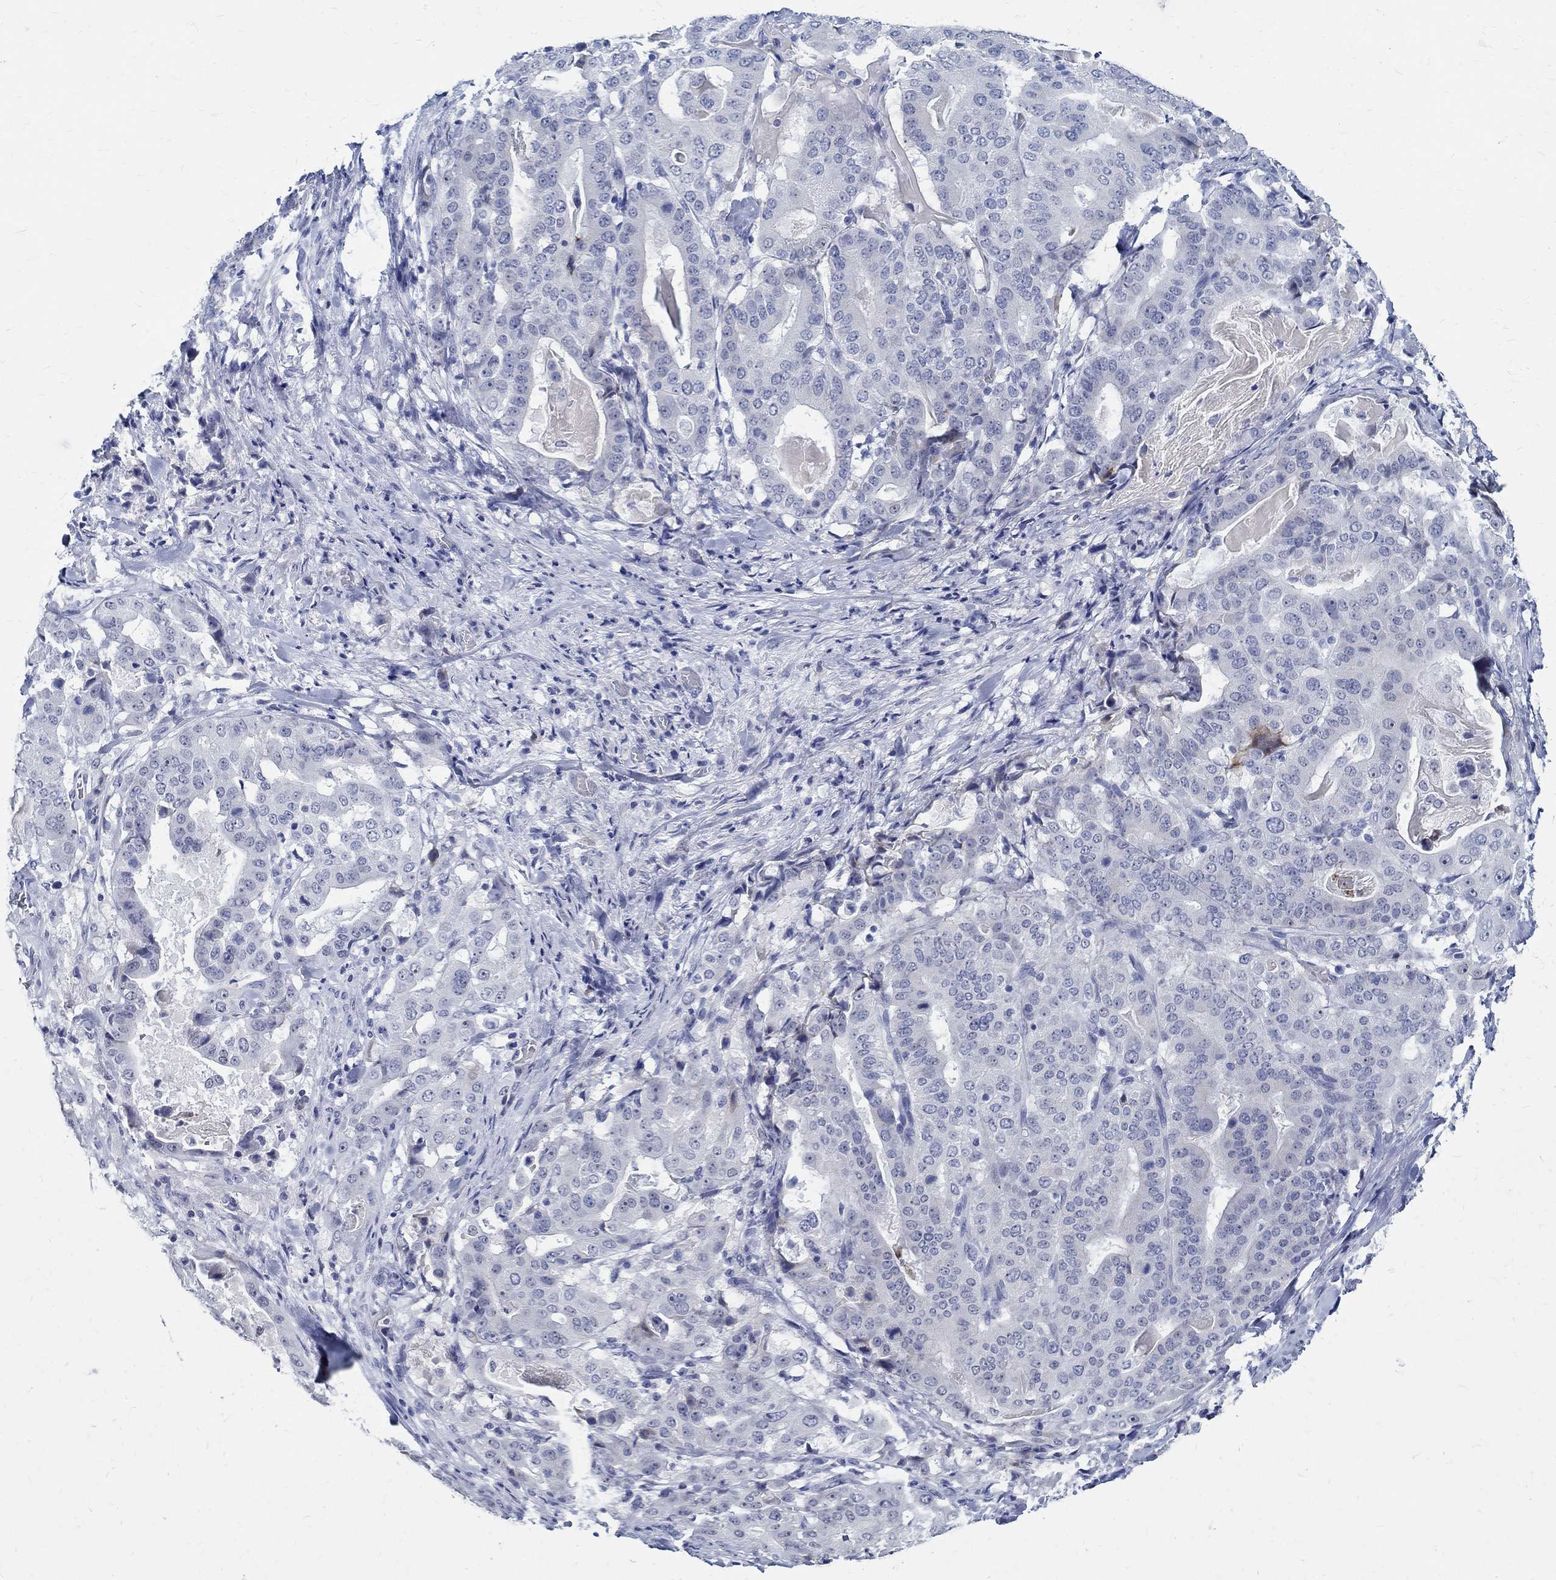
{"staining": {"intensity": "negative", "quantity": "none", "location": "none"}, "tissue": "stomach cancer", "cell_type": "Tumor cells", "image_type": "cancer", "snomed": [{"axis": "morphology", "description": "Adenocarcinoma, NOS"}, {"axis": "topography", "description": "Stomach"}], "caption": "Immunohistochemistry (IHC) of stomach adenocarcinoma shows no expression in tumor cells. (Brightfield microscopy of DAB (3,3'-diaminobenzidine) immunohistochemistry (IHC) at high magnification).", "gene": "BSPRY", "patient": {"sex": "male", "age": 48}}